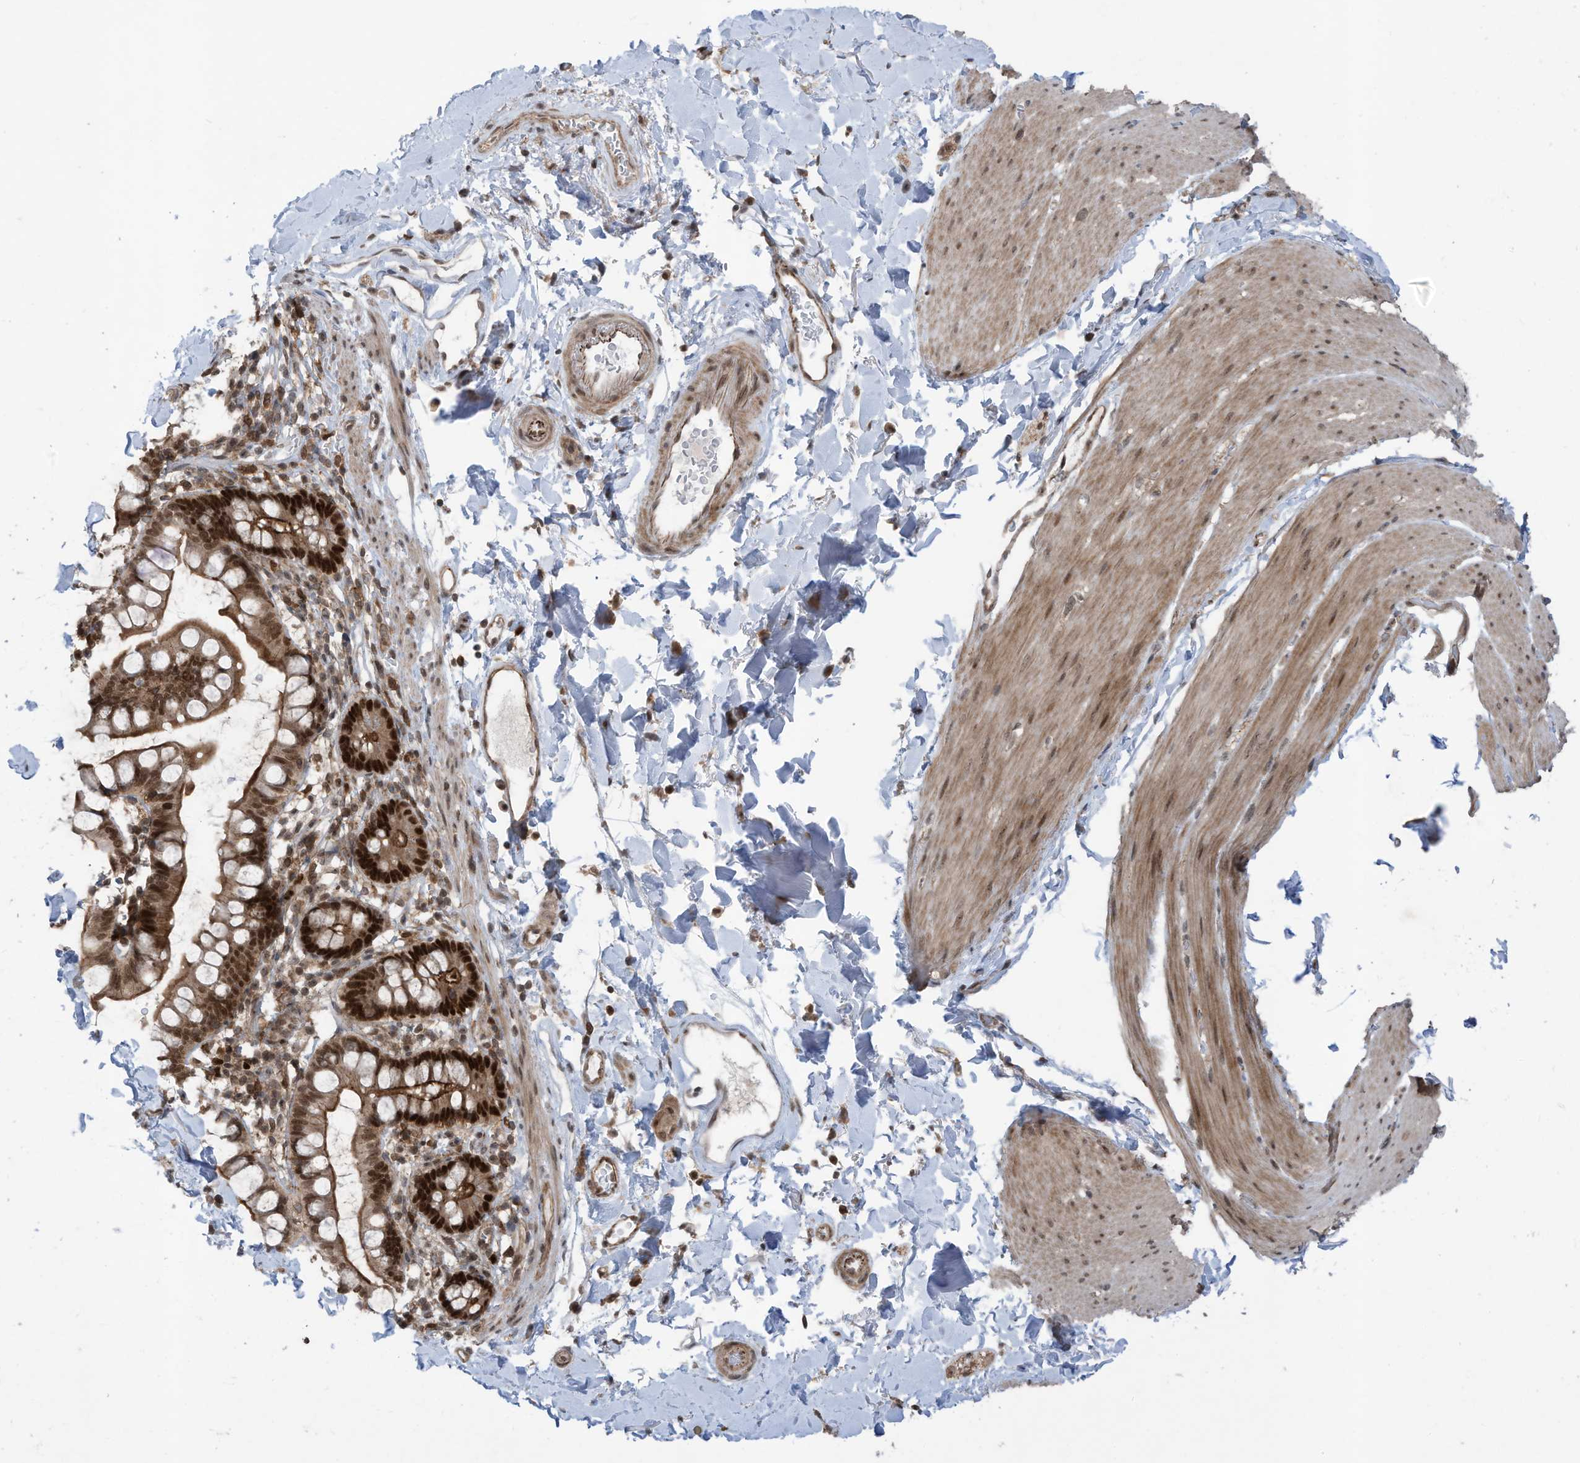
{"staining": {"intensity": "moderate", "quantity": ">75%", "location": "cytoplasmic/membranous,nuclear"}, "tissue": "smooth muscle", "cell_type": "Smooth muscle cells", "image_type": "normal", "snomed": [{"axis": "morphology", "description": "Normal tissue, NOS"}, {"axis": "topography", "description": "Smooth muscle"}, {"axis": "topography", "description": "Small intestine"}], "caption": "Smooth muscle cells reveal medium levels of moderate cytoplasmic/membranous,nuclear staining in about >75% of cells in normal human smooth muscle.", "gene": "REPIN1", "patient": {"sex": "female", "age": 84}}